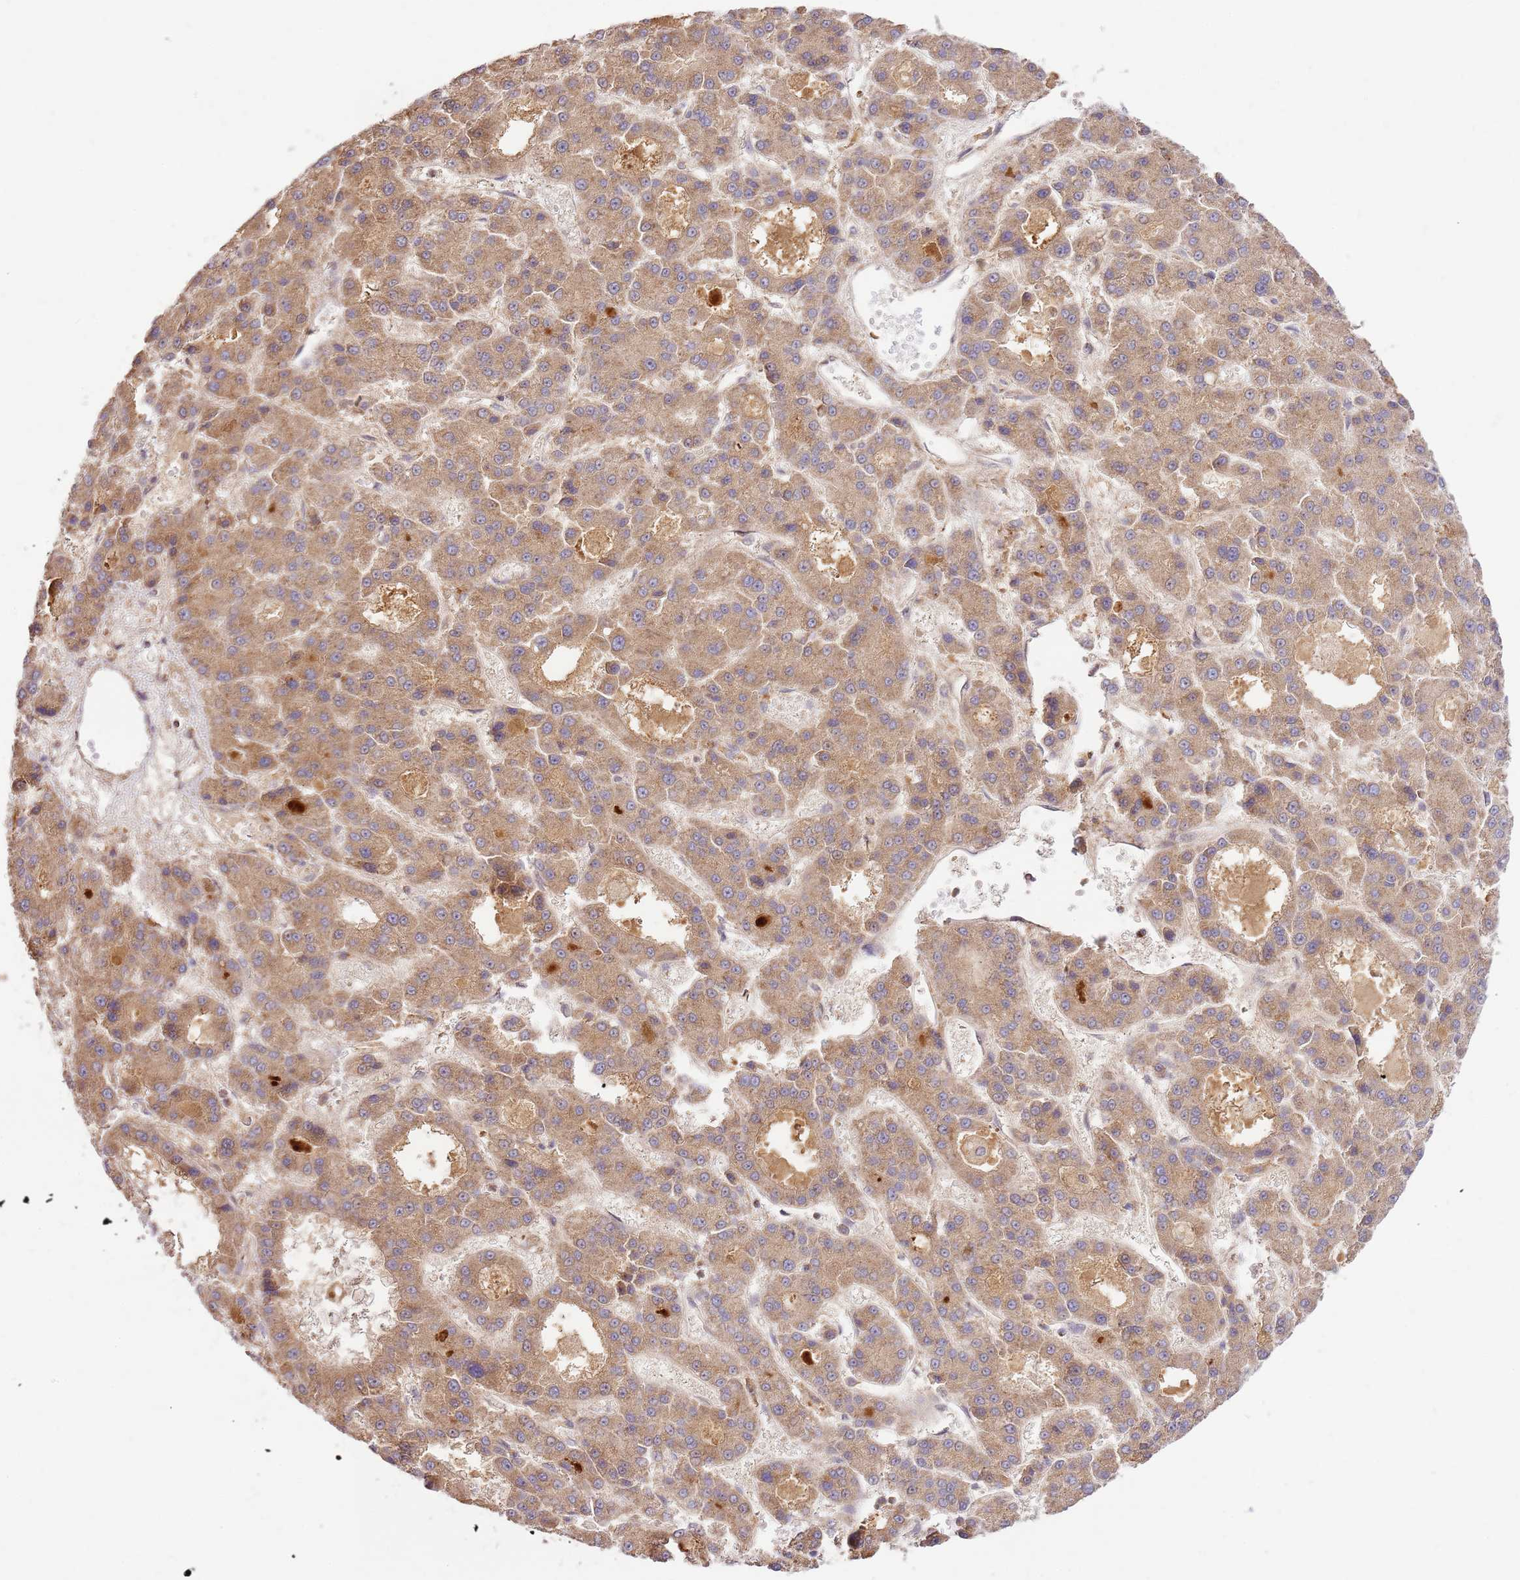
{"staining": {"intensity": "moderate", "quantity": ">75%", "location": "cytoplasmic/membranous"}, "tissue": "liver cancer", "cell_type": "Tumor cells", "image_type": "cancer", "snomed": [{"axis": "morphology", "description": "Carcinoma, Hepatocellular, NOS"}, {"axis": "topography", "description": "Liver"}], "caption": "Liver hepatocellular carcinoma stained with immunohistochemistry (IHC) reveals moderate cytoplasmic/membranous expression in approximately >75% of tumor cells.", "gene": "GAREM1", "patient": {"sex": "male", "age": 70}}